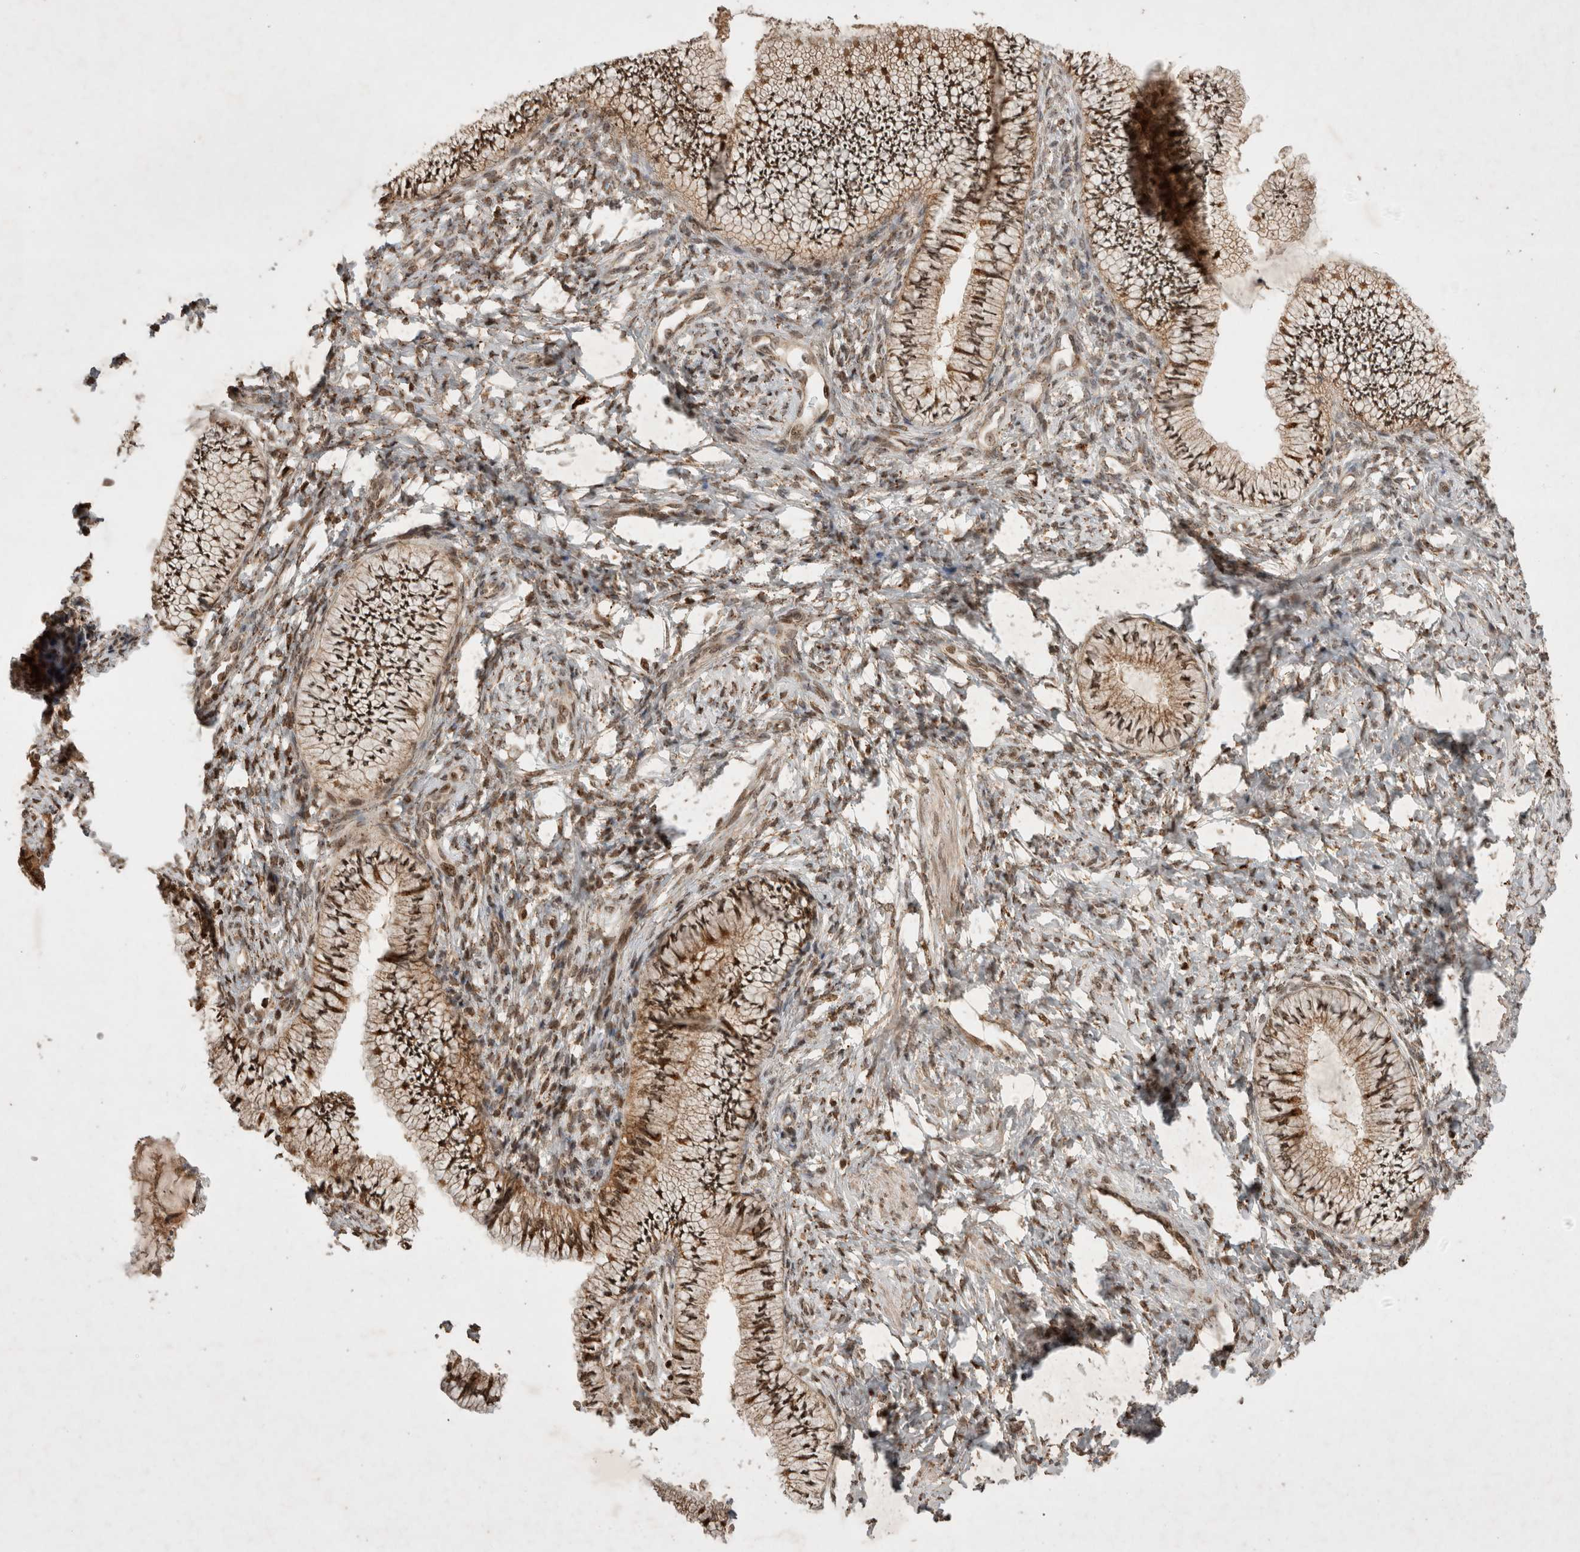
{"staining": {"intensity": "strong", "quantity": ">75%", "location": "cytoplasmic/membranous,nuclear"}, "tissue": "cervix", "cell_type": "Glandular cells", "image_type": "normal", "snomed": [{"axis": "morphology", "description": "Normal tissue, NOS"}, {"axis": "topography", "description": "Cervix"}], "caption": "The histopathology image exhibits immunohistochemical staining of normal cervix. There is strong cytoplasmic/membranous,nuclear staining is seen in approximately >75% of glandular cells. The protein of interest is shown in brown color, while the nuclei are stained blue.", "gene": "FAM221A", "patient": {"sex": "female", "age": 36}}